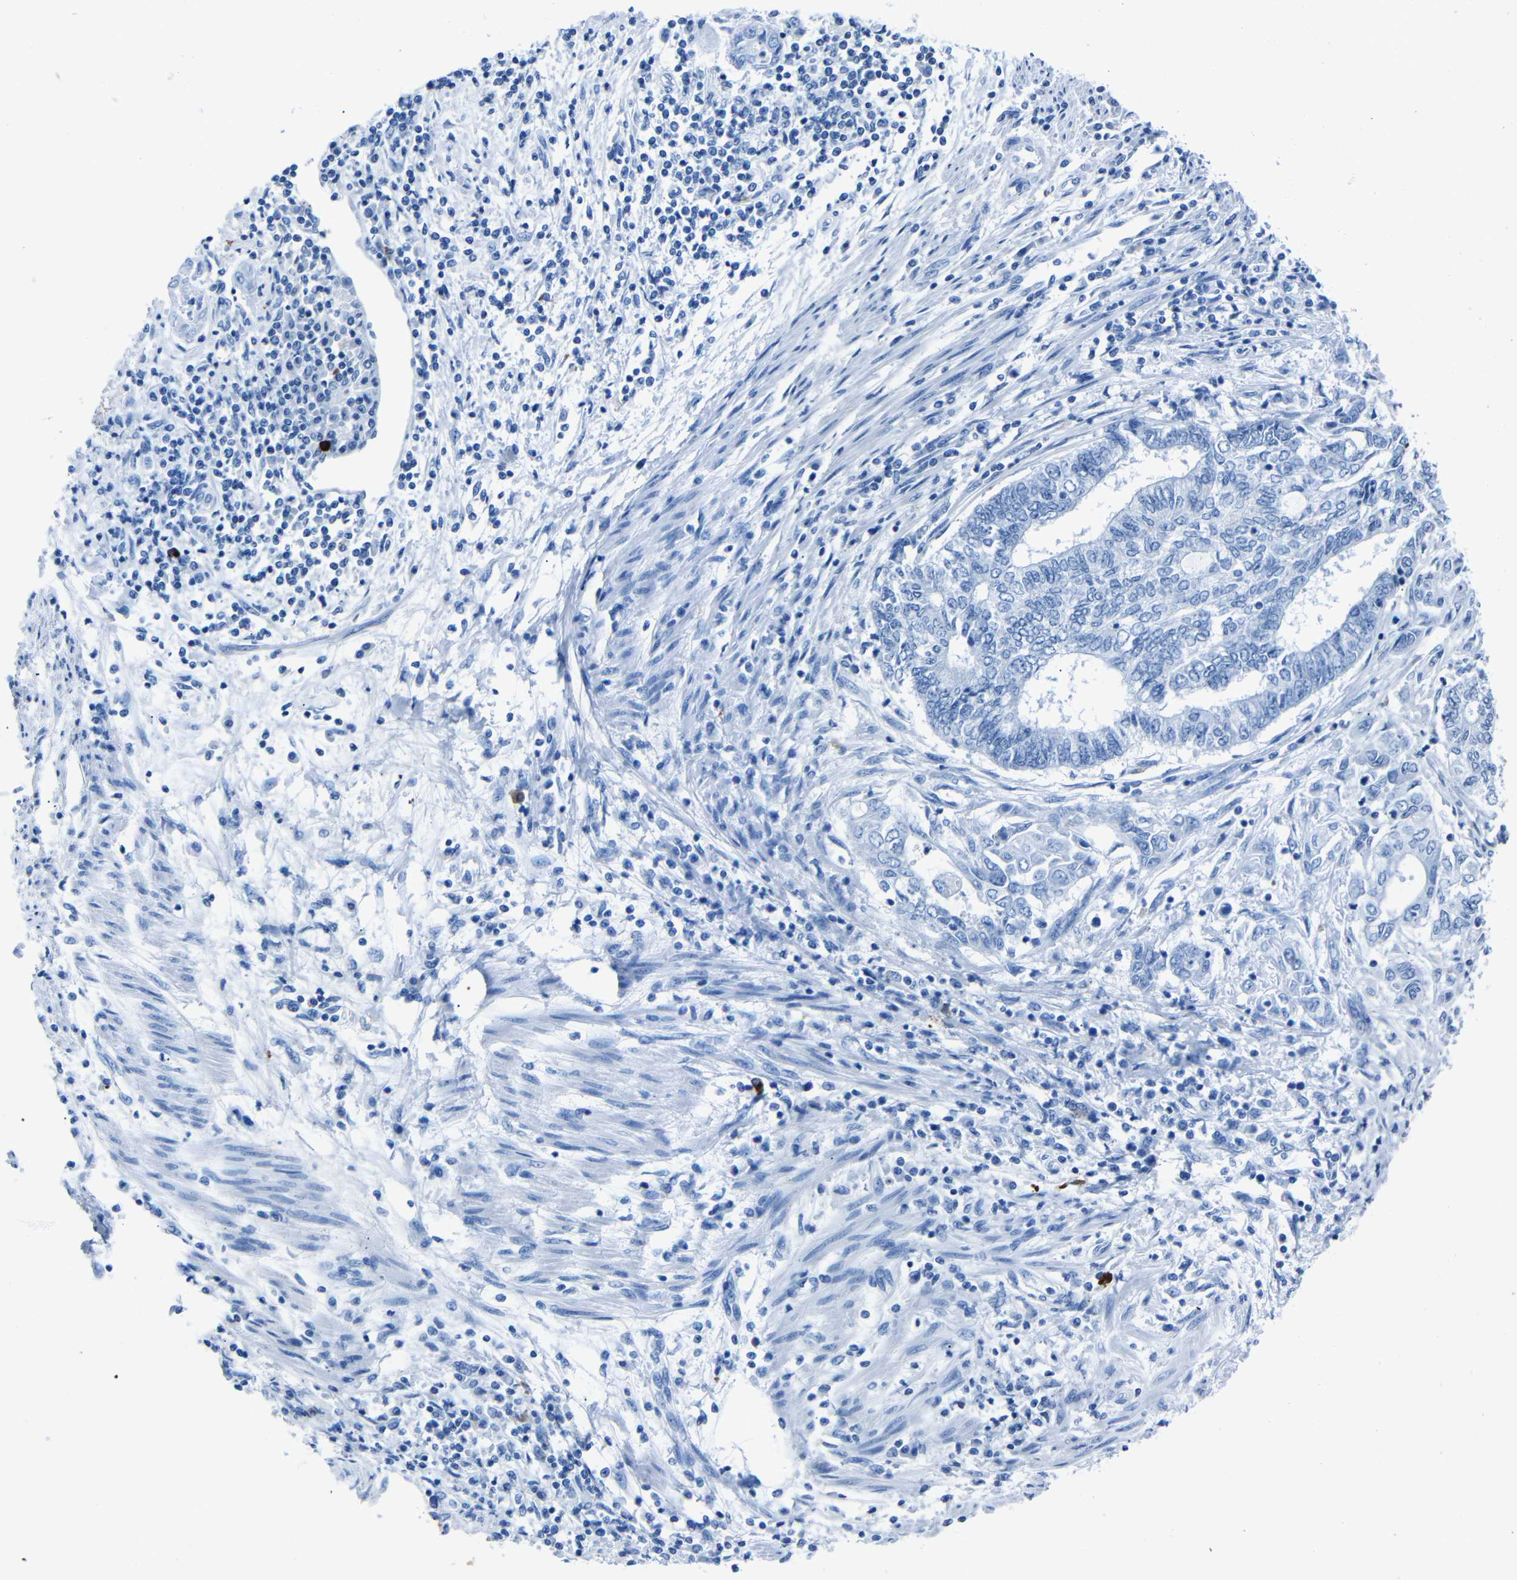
{"staining": {"intensity": "negative", "quantity": "none", "location": "none"}, "tissue": "endometrial cancer", "cell_type": "Tumor cells", "image_type": "cancer", "snomed": [{"axis": "morphology", "description": "Adenocarcinoma, NOS"}, {"axis": "topography", "description": "Uterus"}, {"axis": "topography", "description": "Endometrium"}], "caption": "The histopathology image displays no significant expression in tumor cells of adenocarcinoma (endometrial).", "gene": "CLDN11", "patient": {"sex": "female", "age": 70}}